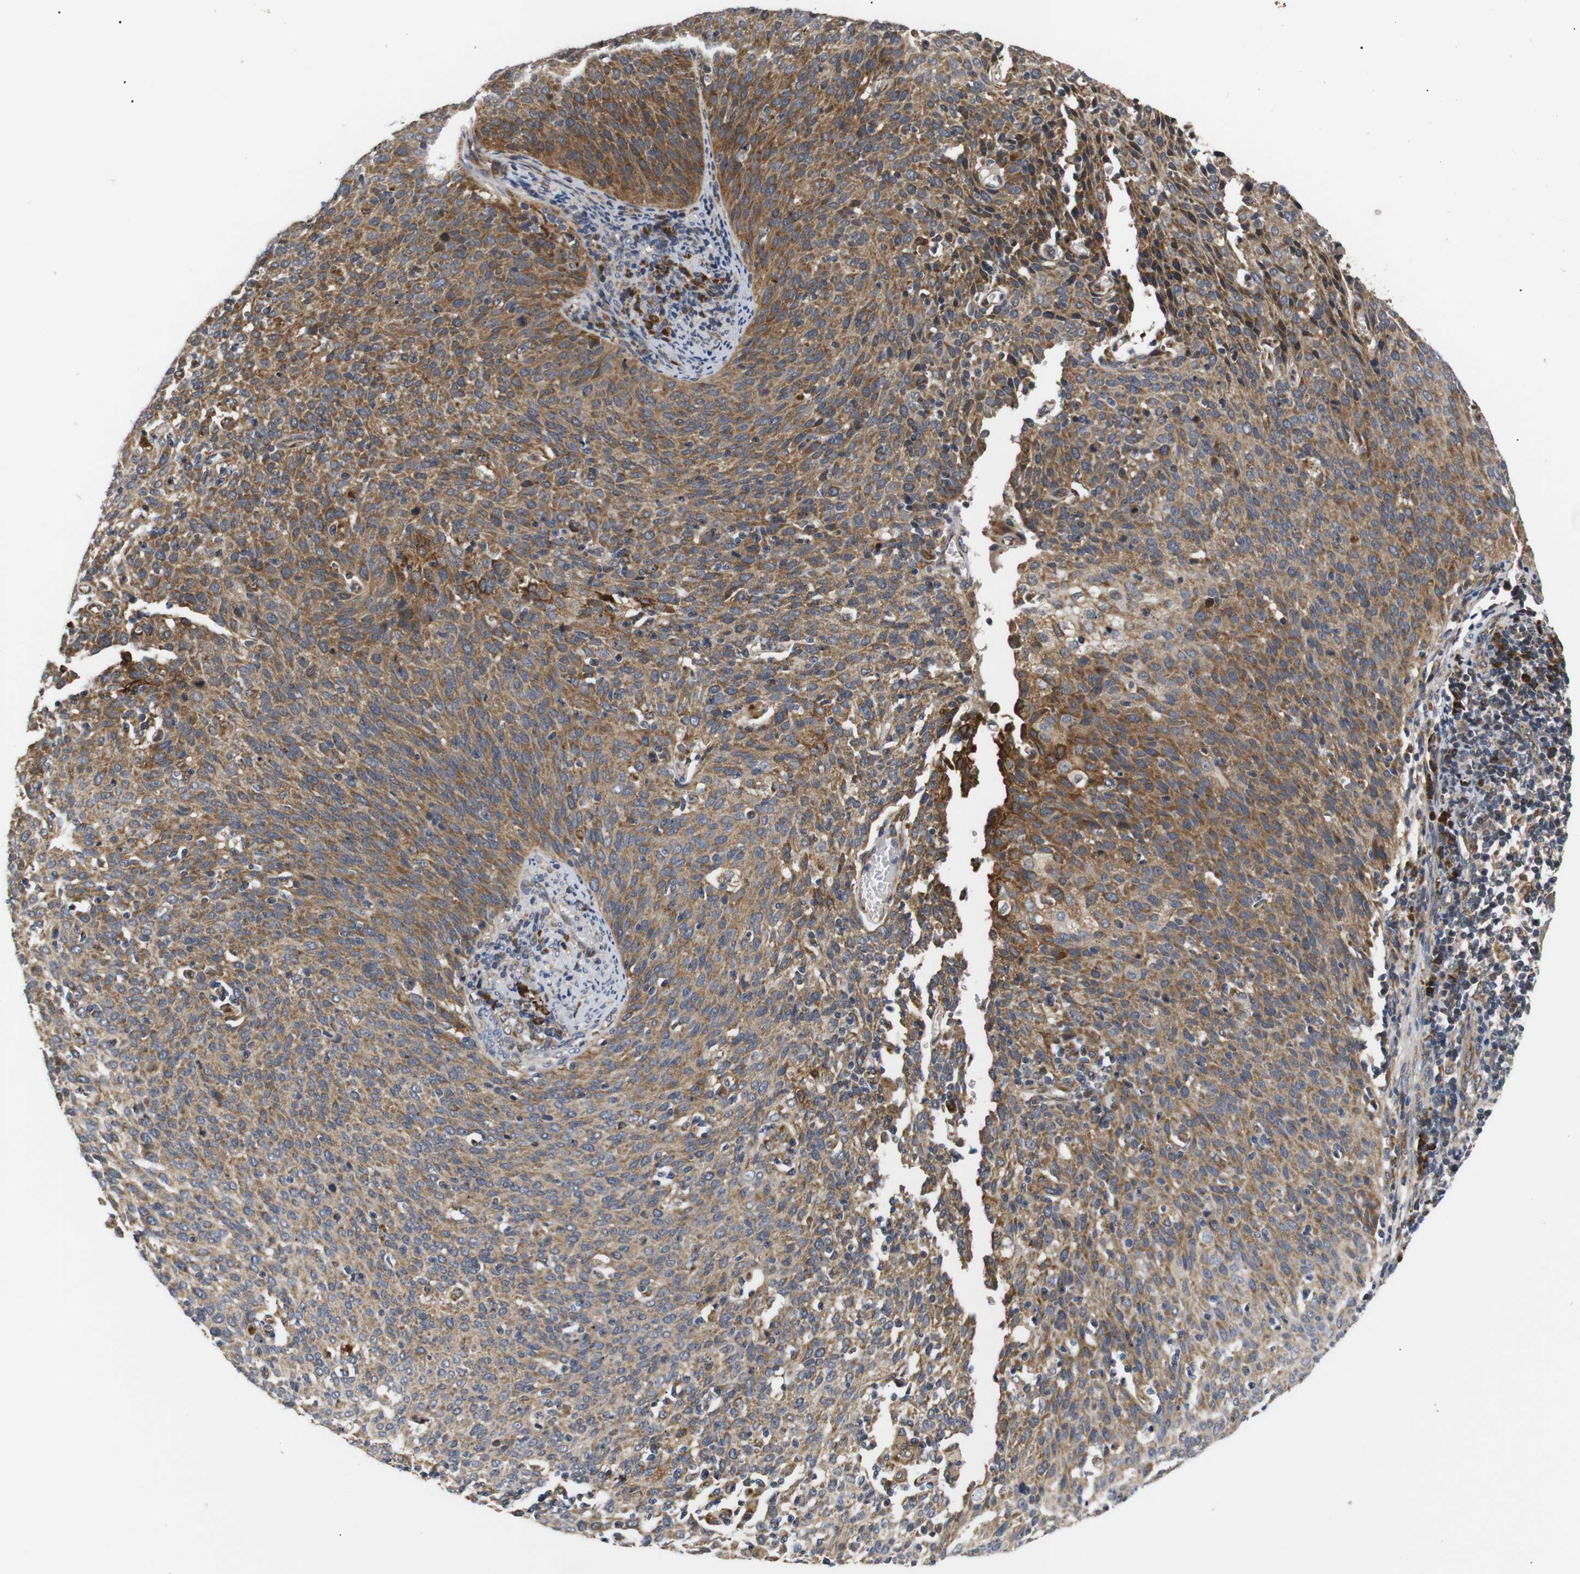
{"staining": {"intensity": "moderate", "quantity": ">75%", "location": "cytoplasmic/membranous"}, "tissue": "cervical cancer", "cell_type": "Tumor cells", "image_type": "cancer", "snomed": [{"axis": "morphology", "description": "Squamous cell carcinoma, NOS"}, {"axis": "topography", "description": "Cervix"}], "caption": "This photomicrograph reveals squamous cell carcinoma (cervical) stained with IHC to label a protein in brown. The cytoplasmic/membranous of tumor cells show moderate positivity for the protein. Nuclei are counter-stained blue.", "gene": "KANK4", "patient": {"sex": "female", "age": 38}}